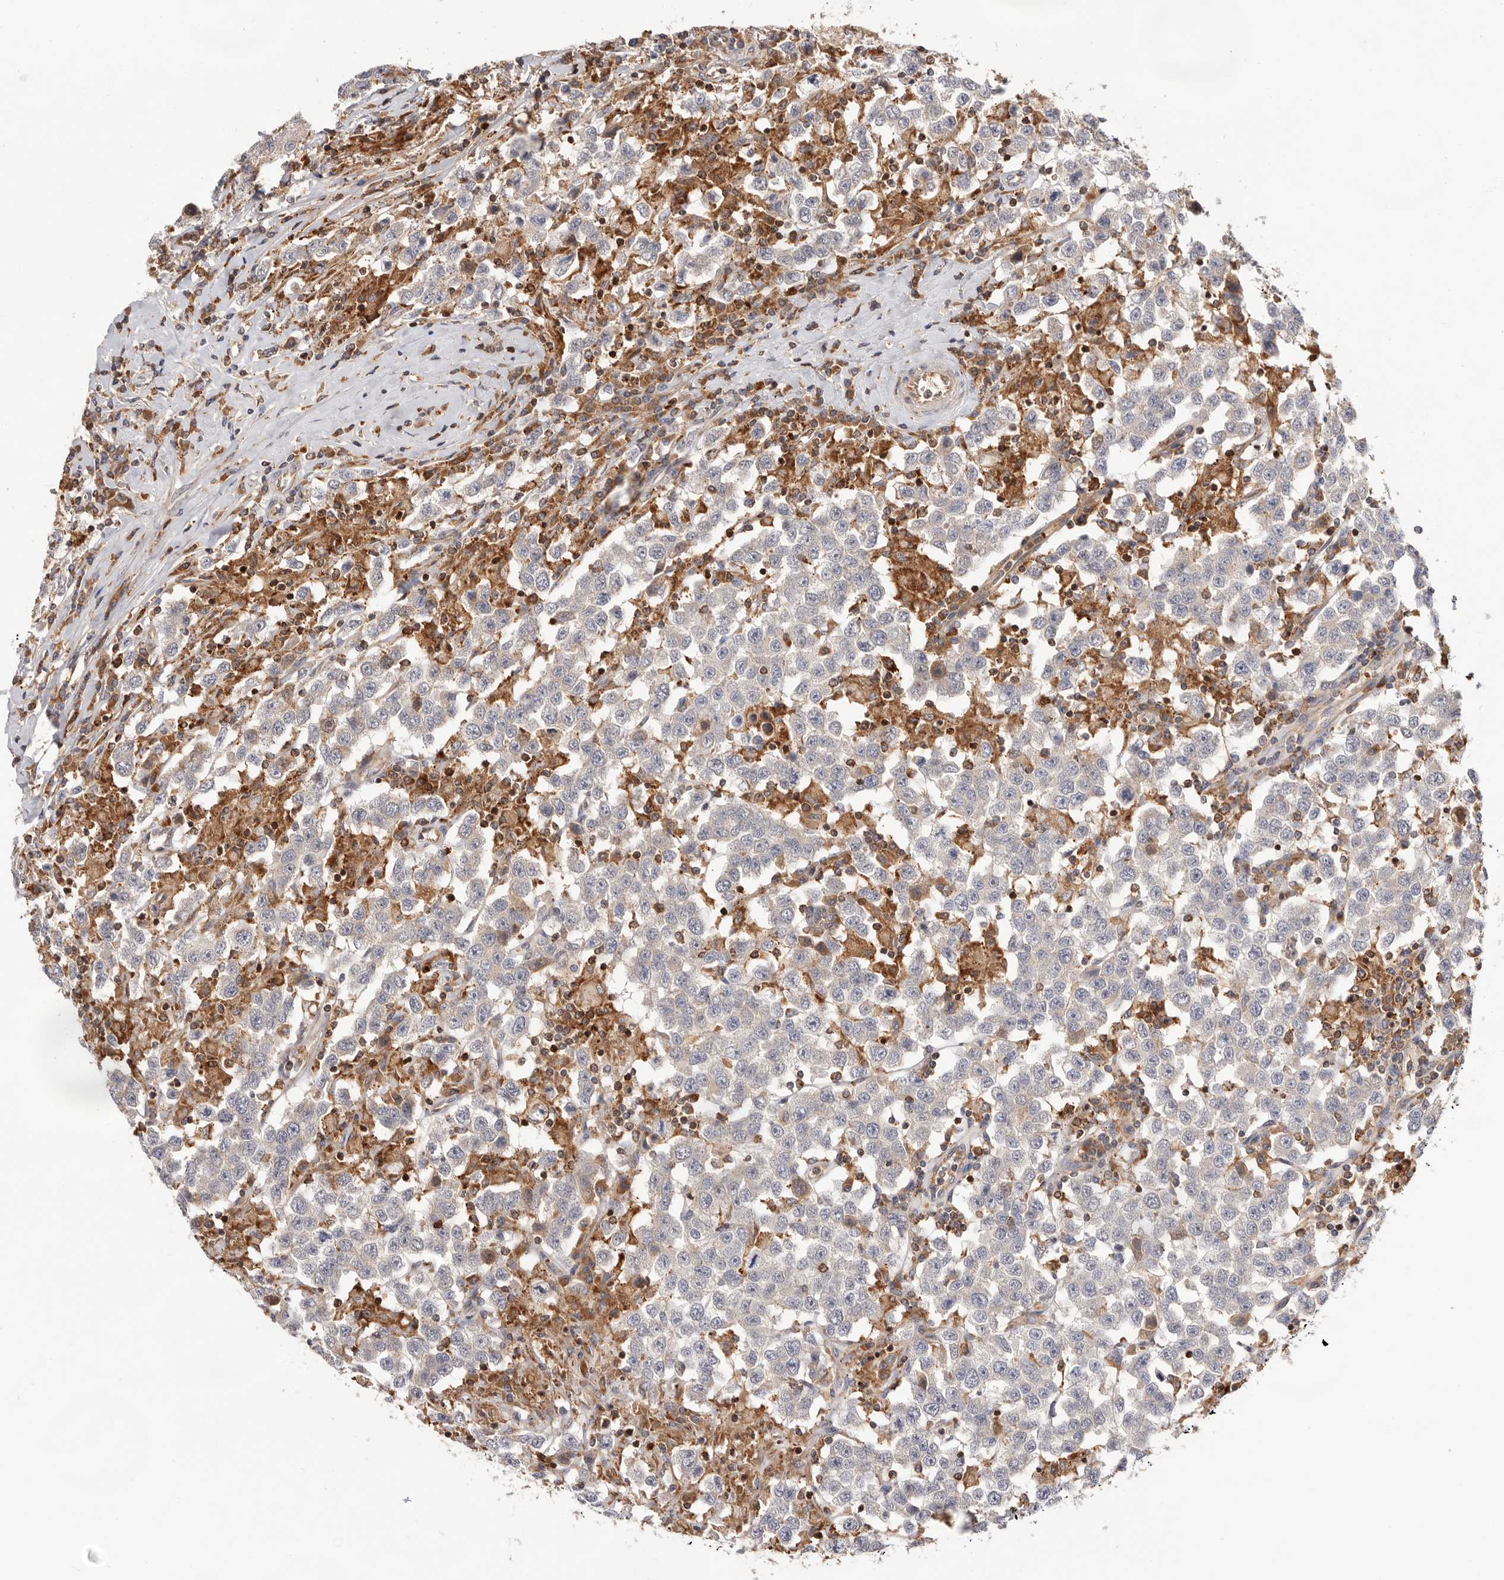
{"staining": {"intensity": "negative", "quantity": "none", "location": "none"}, "tissue": "testis cancer", "cell_type": "Tumor cells", "image_type": "cancer", "snomed": [{"axis": "morphology", "description": "Seminoma, NOS"}, {"axis": "topography", "description": "Testis"}], "caption": "High magnification brightfield microscopy of testis seminoma stained with DAB (3,3'-diaminobenzidine) (brown) and counterstained with hematoxylin (blue): tumor cells show no significant positivity.", "gene": "RNF213", "patient": {"sex": "male", "age": 41}}